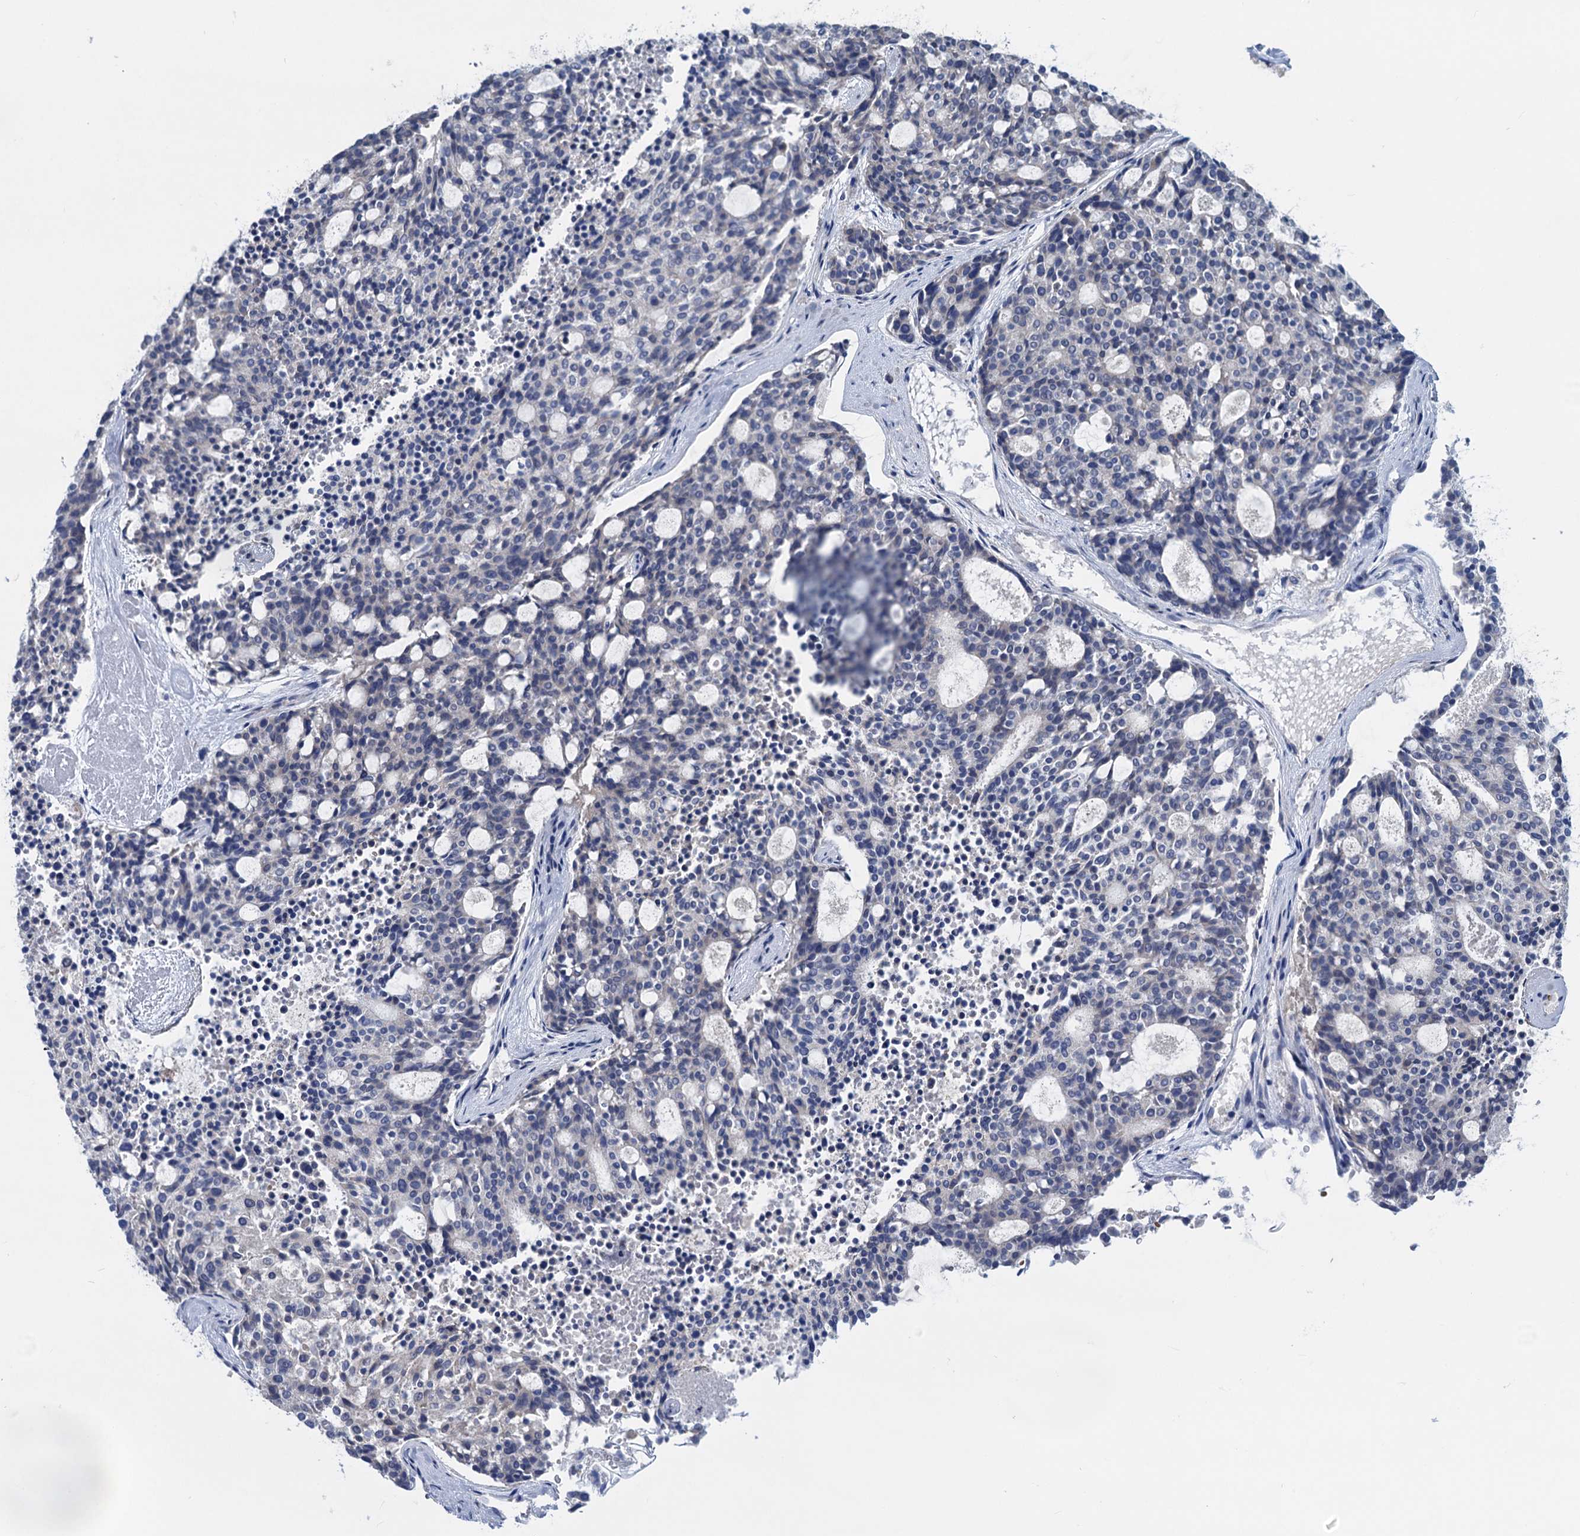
{"staining": {"intensity": "negative", "quantity": "none", "location": "none"}, "tissue": "carcinoid", "cell_type": "Tumor cells", "image_type": "cancer", "snomed": [{"axis": "morphology", "description": "Carcinoid, malignant, NOS"}, {"axis": "topography", "description": "Pancreas"}], "caption": "There is no significant expression in tumor cells of carcinoid (malignant).", "gene": "RTKN2", "patient": {"sex": "female", "age": 54}}